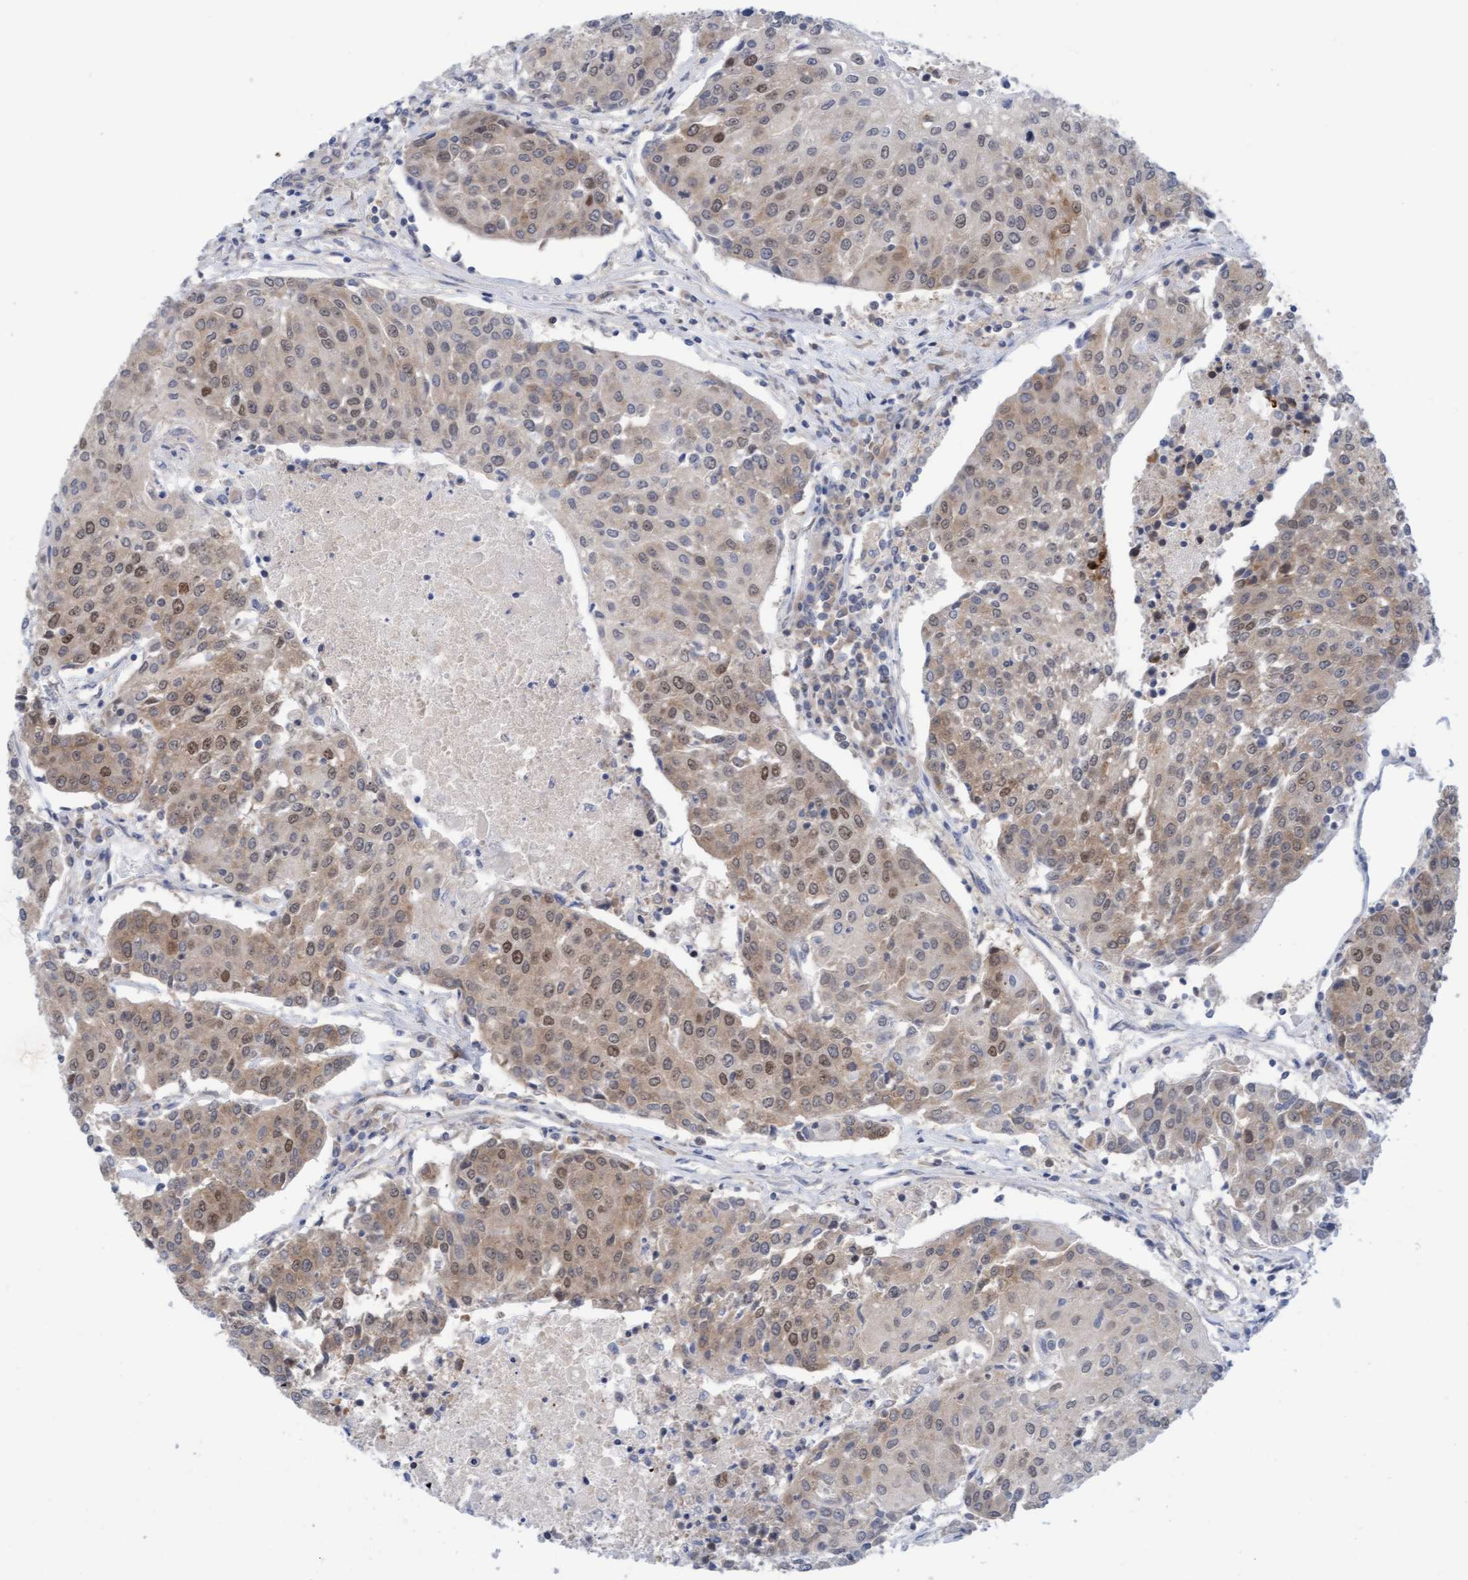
{"staining": {"intensity": "weak", "quantity": ">75%", "location": "cytoplasmic/membranous,nuclear"}, "tissue": "urothelial cancer", "cell_type": "Tumor cells", "image_type": "cancer", "snomed": [{"axis": "morphology", "description": "Urothelial carcinoma, High grade"}, {"axis": "topography", "description": "Urinary bladder"}], "caption": "The image demonstrates a brown stain indicating the presence of a protein in the cytoplasmic/membranous and nuclear of tumor cells in urothelial cancer. (Brightfield microscopy of DAB IHC at high magnification).", "gene": "AMZ2", "patient": {"sex": "female", "age": 85}}